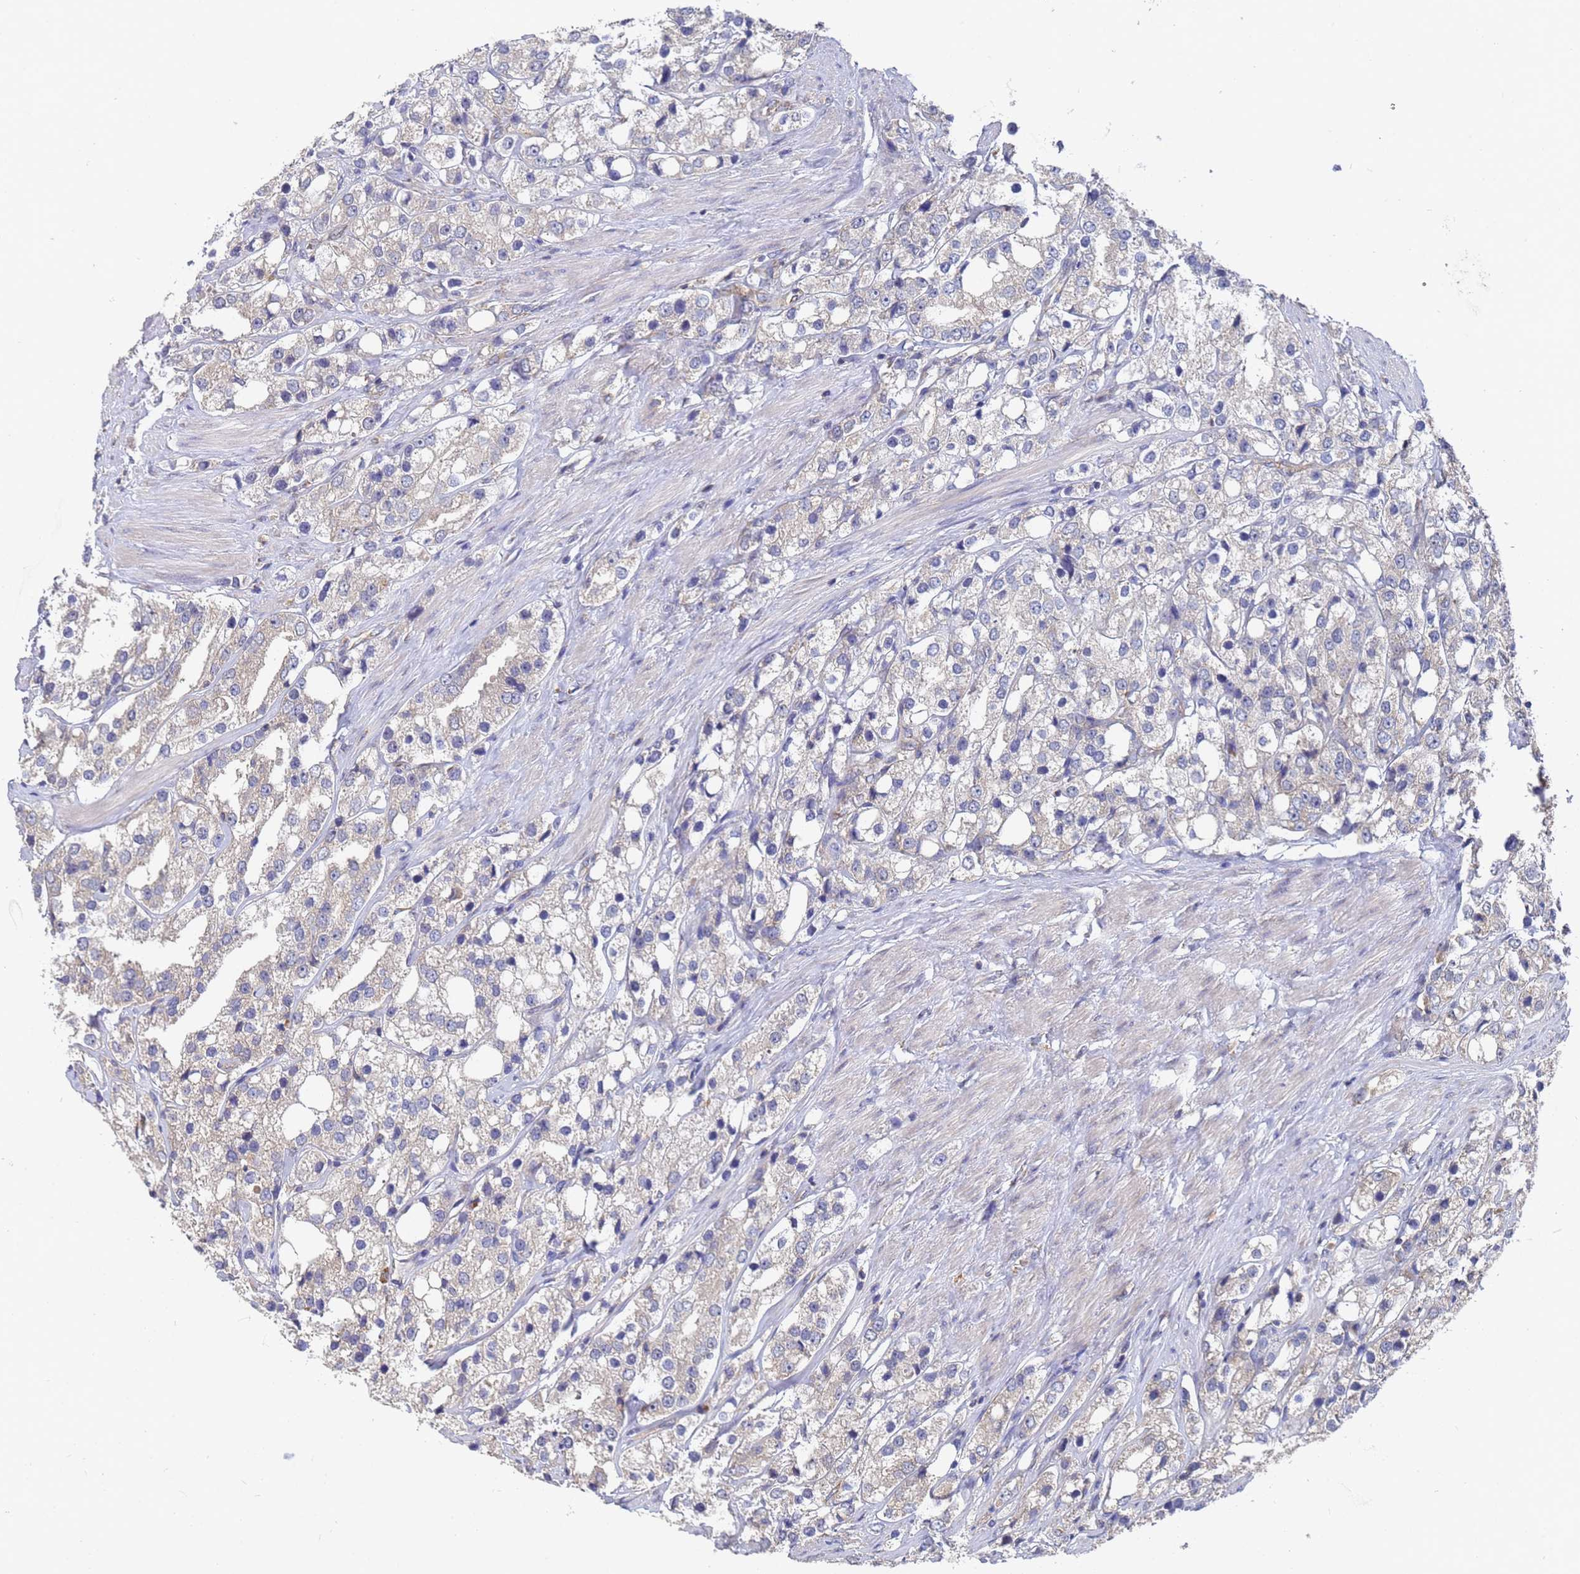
{"staining": {"intensity": "negative", "quantity": "none", "location": "none"}, "tissue": "prostate cancer", "cell_type": "Tumor cells", "image_type": "cancer", "snomed": [{"axis": "morphology", "description": "Adenocarcinoma, NOS"}, {"axis": "topography", "description": "Prostate"}], "caption": "Human prostate cancer (adenocarcinoma) stained for a protein using immunohistochemistry (IHC) exhibits no staining in tumor cells.", "gene": "ALS2CL", "patient": {"sex": "male", "age": 79}}